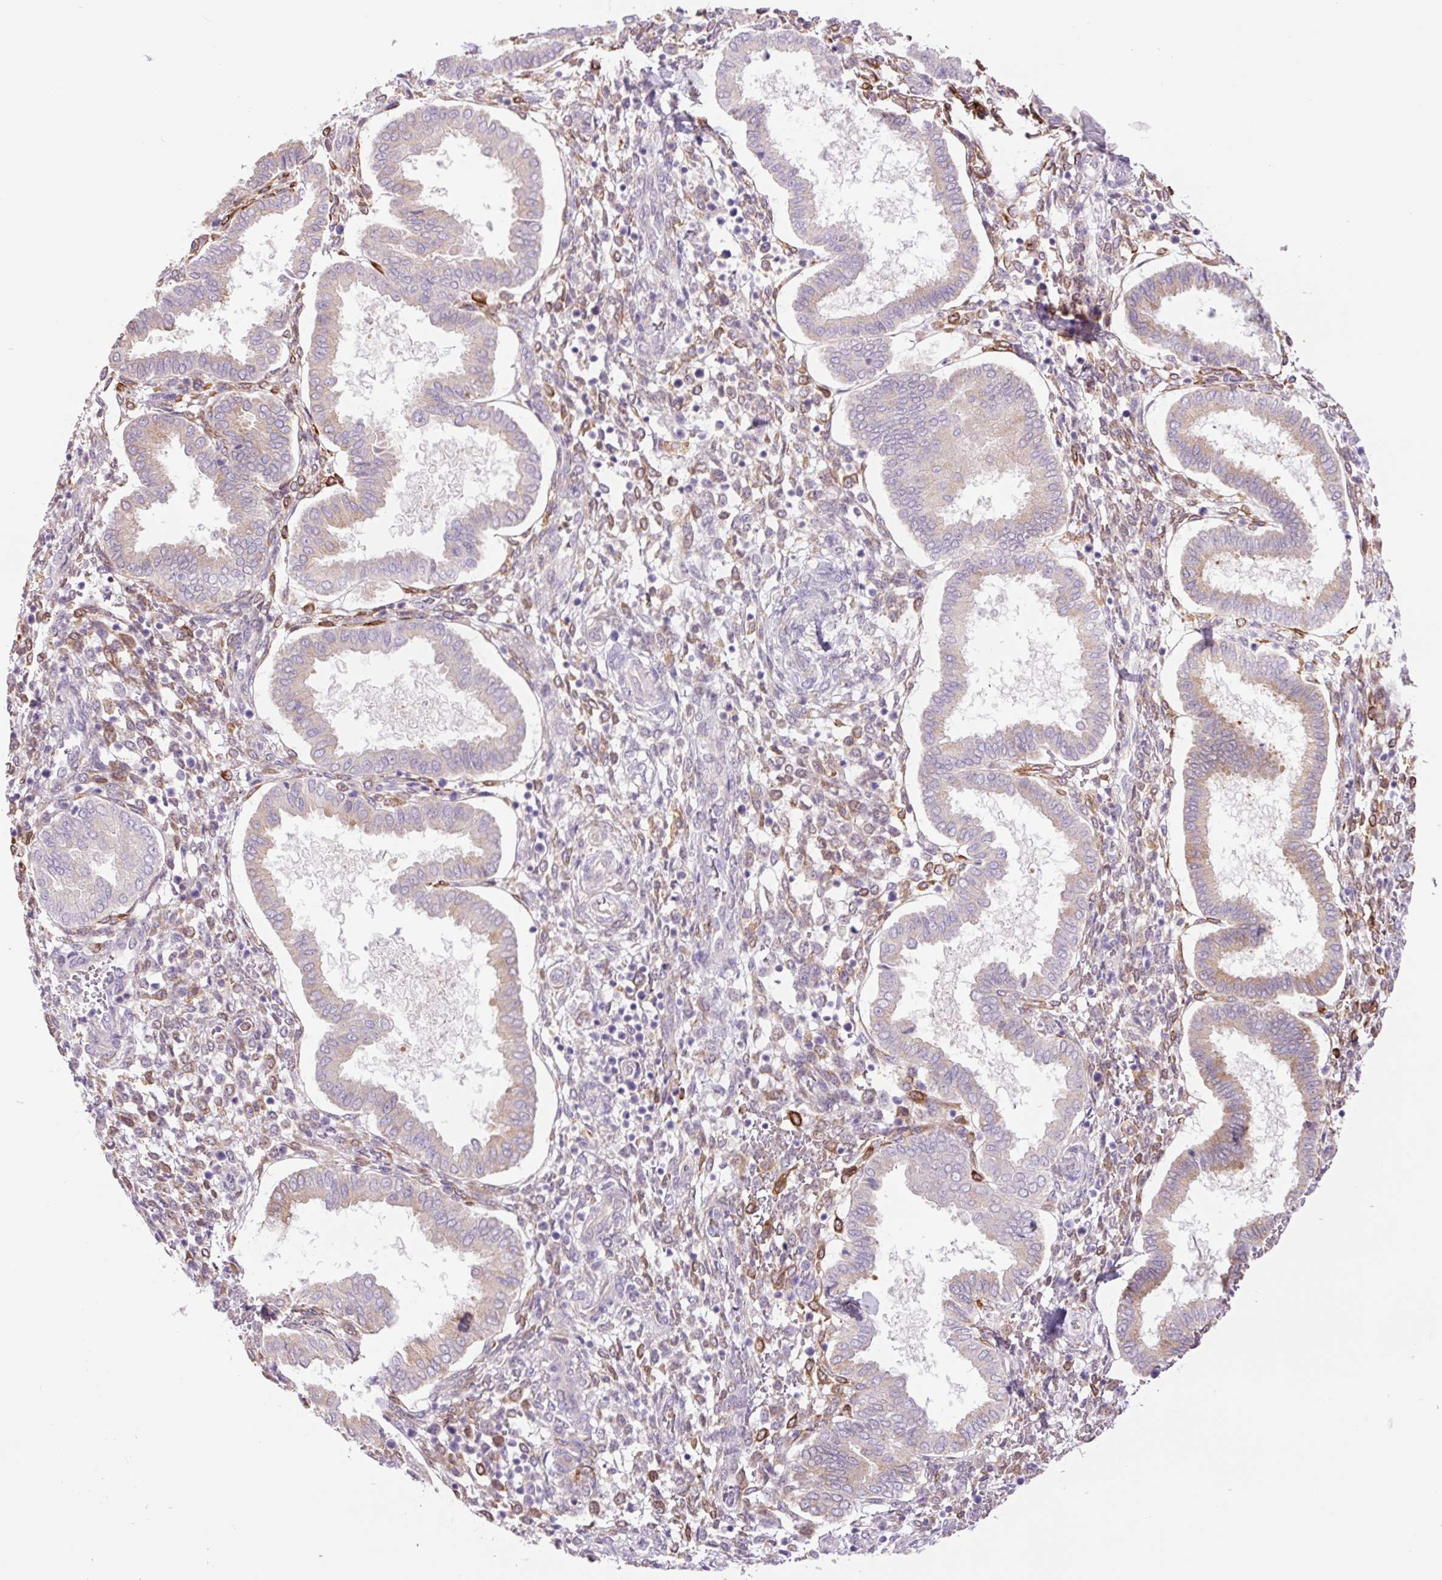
{"staining": {"intensity": "strong", "quantity": "<25%", "location": "cytoplasmic/membranous"}, "tissue": "endometrium", "cell_type": "Cells in endometrial stroma", "image_type": "normal", "snomed": [{"axis": "morphology", "description": "Normal tissue, NOS"}, {"axis": "topography", "description": "Endometrium"}], "caption": "DAB (3,3'-diaminobenzidine) immunohistochemical staining of benign endometrium exhibits strong cytoplasmic/membranous protein staining in about <25% of cells in endometrial stroma. Using DAB (3,3'-diaminobenzidine) (brown) and hematoxylin (blue) stains, captured at high magnification using brightfield microscopy.", "gene": "SH2D6", "patient": {"sex": "female", "age": 24}}